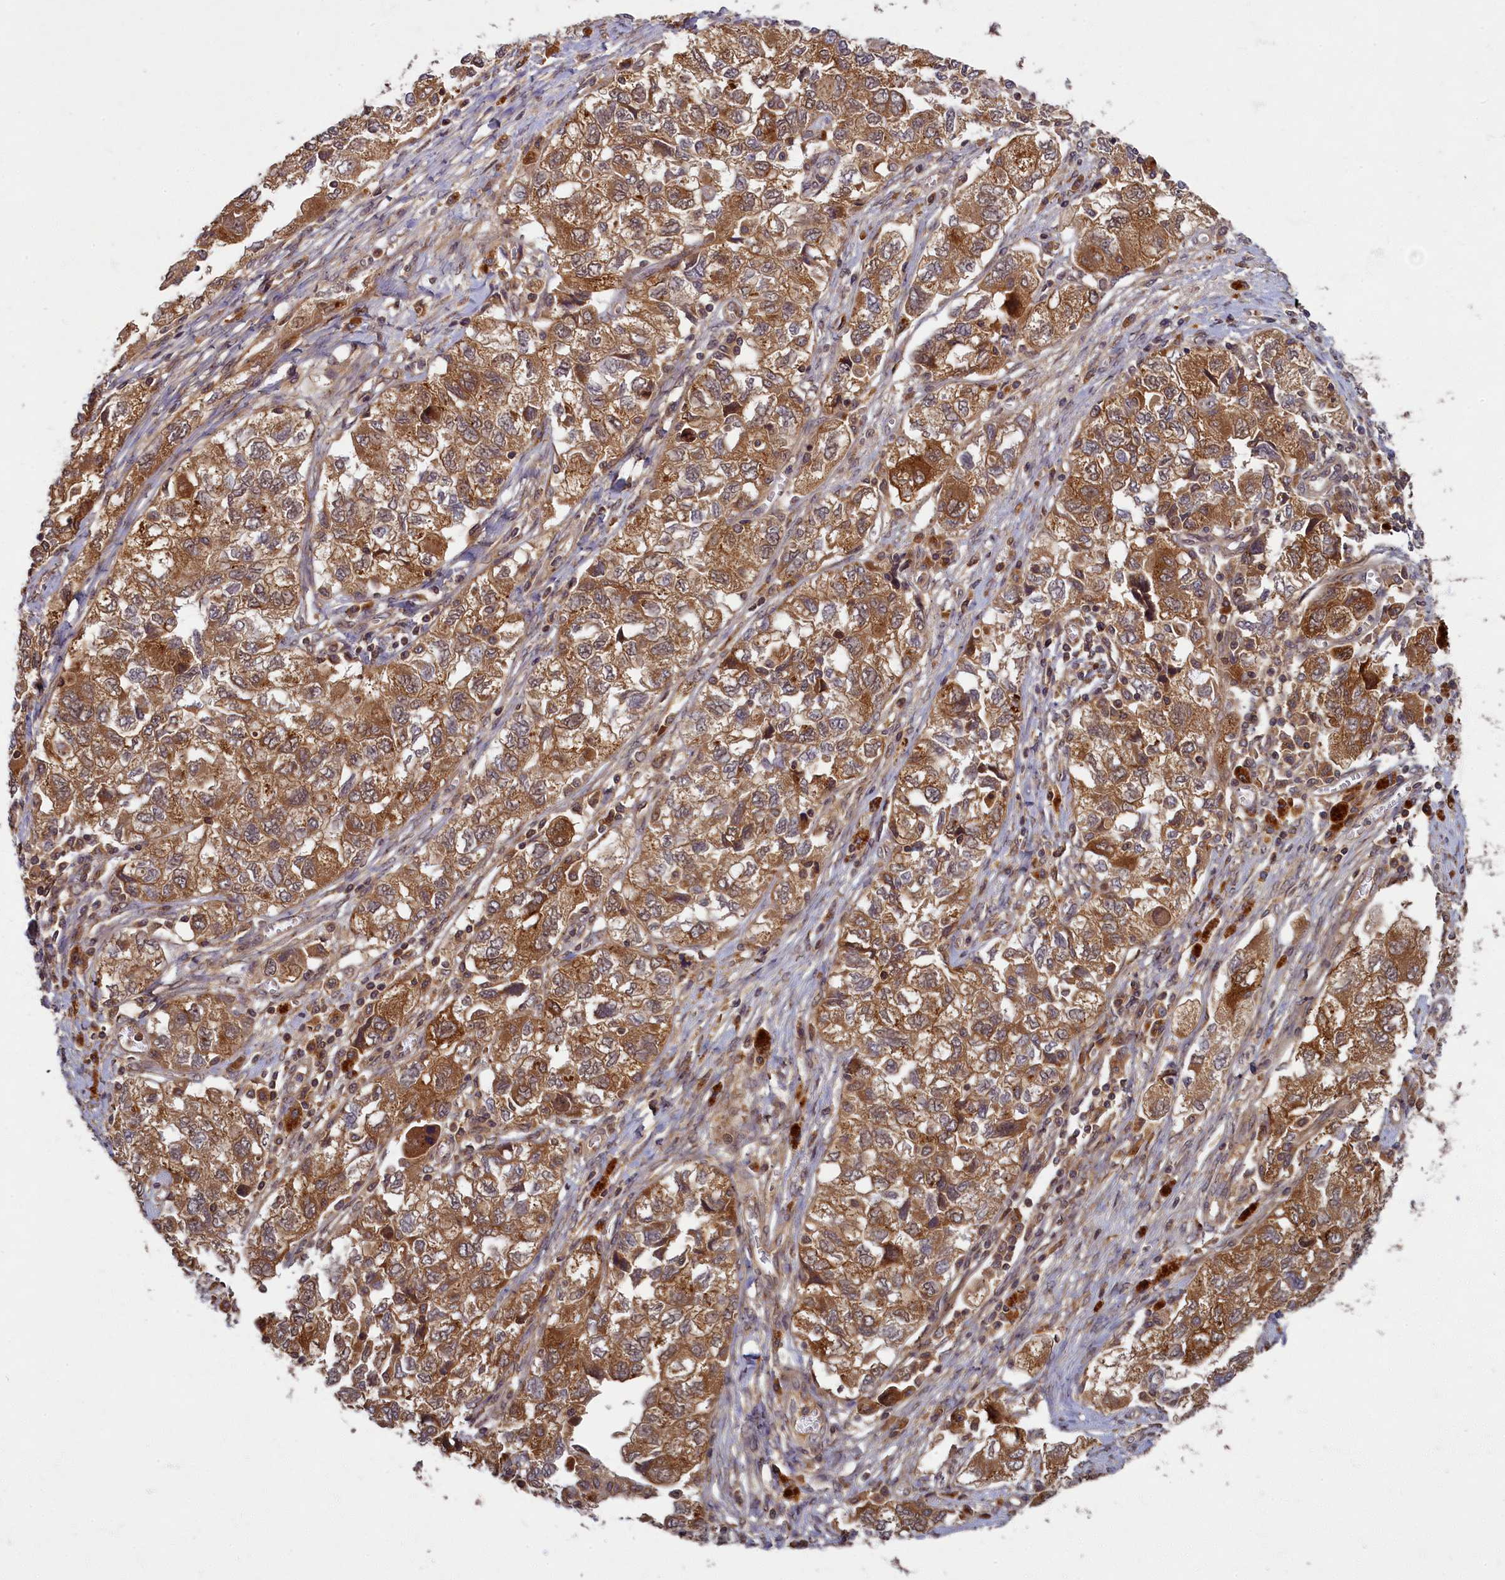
{"staining": {"intensity": "moderate", "quantity": ">75%", "location": "cytoplasmic/membranous"}, "tissue": "ovarian cancer", "cell_type": "Tumor cells", "image_type": "cancer", "snomed": [{"axis": "morphology", "description": "Carcinoma, NOS"}, {"axis": "morphology", "description": "Cystadenocarcinoma, serous, NOS"}, {"axis": "topography", "description": "Ovary"}], "caption": "Ovarian serous cystadenocarcinoma tissue exhibits moderate cytoplasmic/membranous staining in about >75% of tumor cells, visualized by immunohistochemistry.", "gene": "BICD1", "patient": {"sex": "female", "age": 69}}